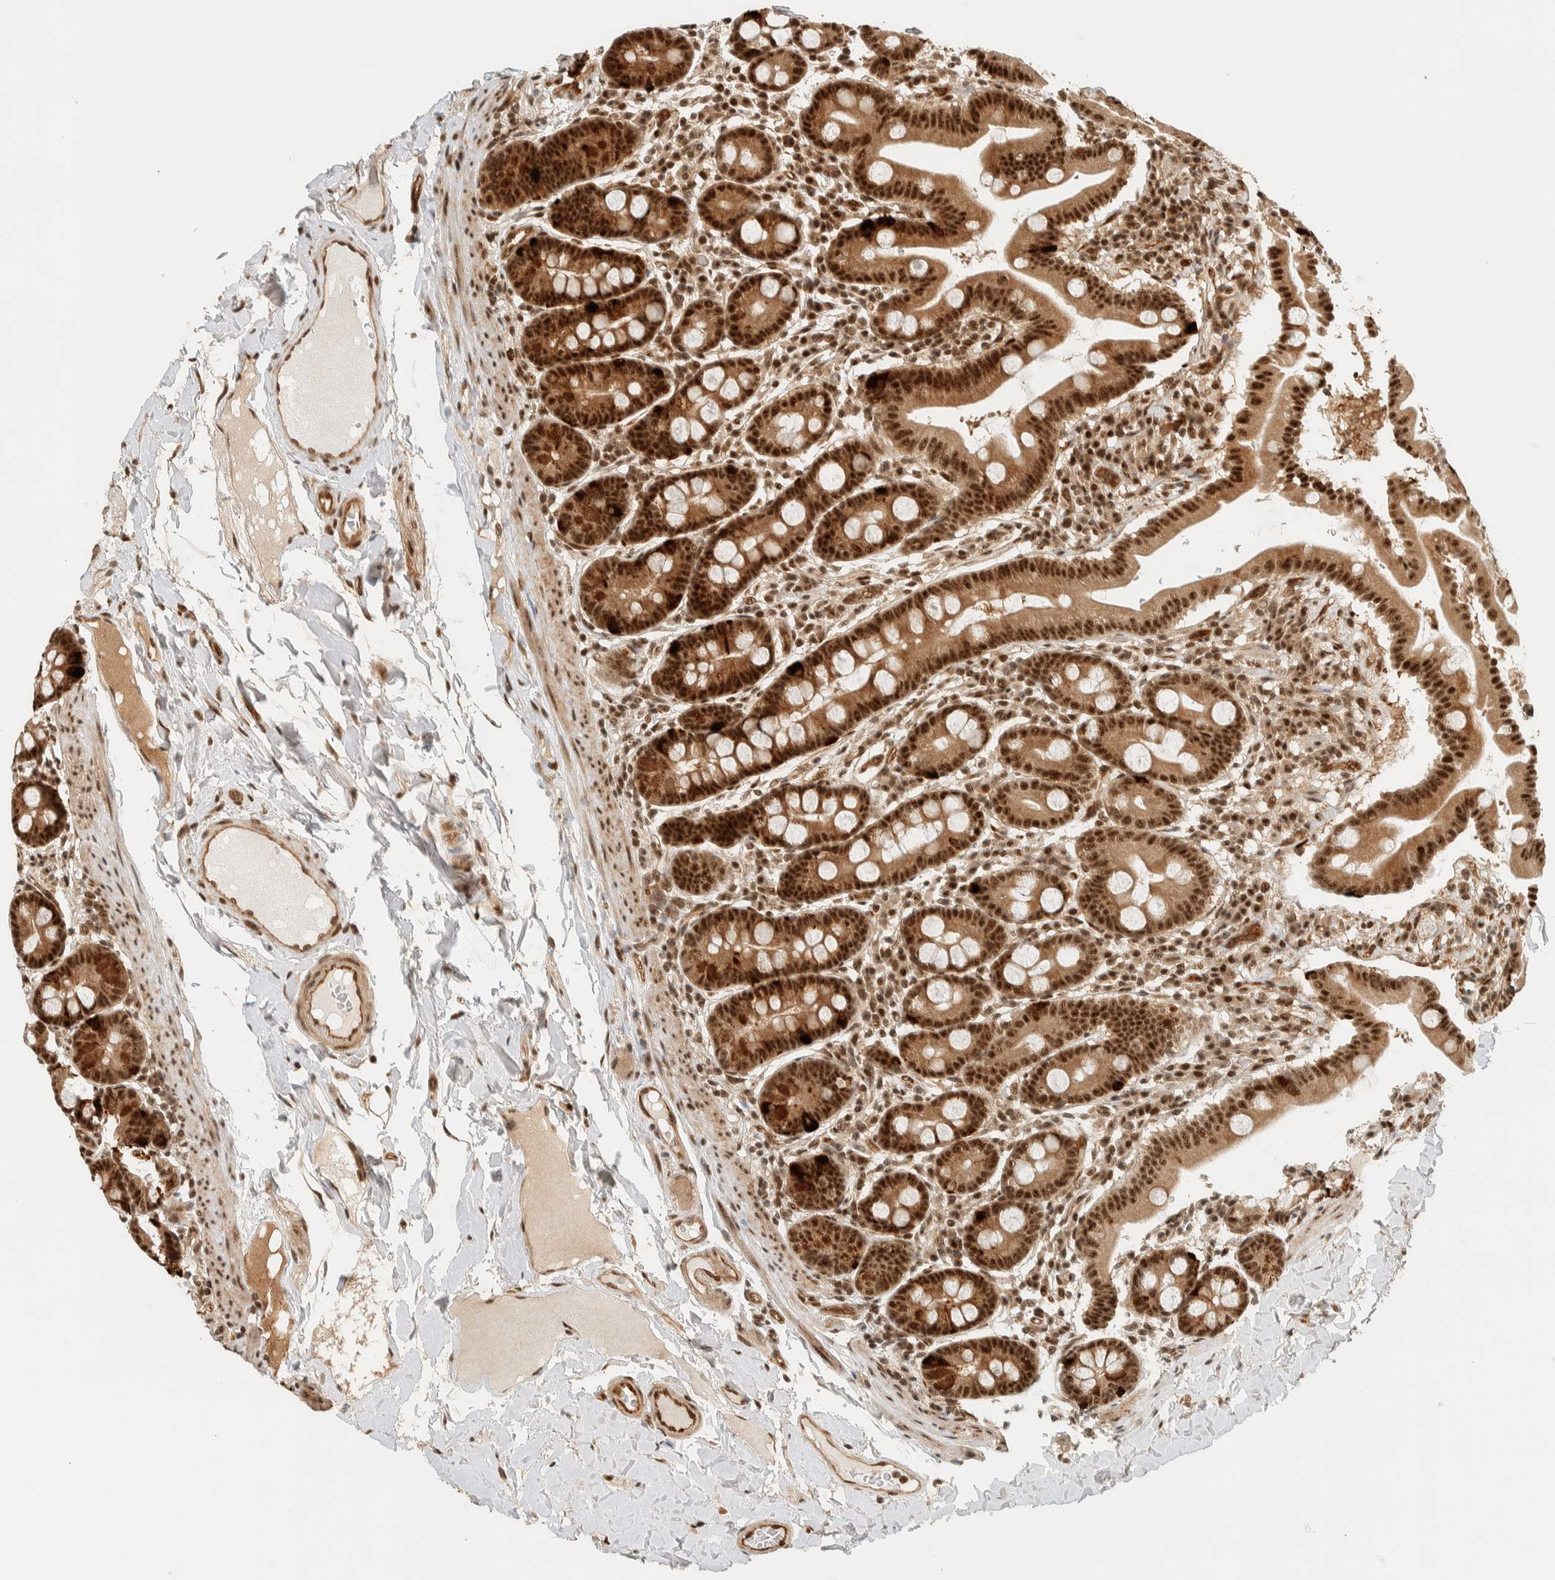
{"staining": {"intensity": "strong", "quantity": ">75%", "location": "cytoplasmic/membranous,nuclear"}, "tissue": "duodenum", "cell_type": "Glandular cells", "image_type": "normal", "snomed": [{"axis": "morphology", "description": "Normal tissue, NOS"}, {"axis": "topography", "description": "Duodenum"}], "caption": "Protein expression analysis of unremarkable human duodenum reveals strong cytoplasmic/membranous,nuclear positivity in approximately >75% of glandular cells. (IHC, brightfield microscopy, high magnification).", "gene": "SIK1", "patient": {"sex": "male", "age": 50}}